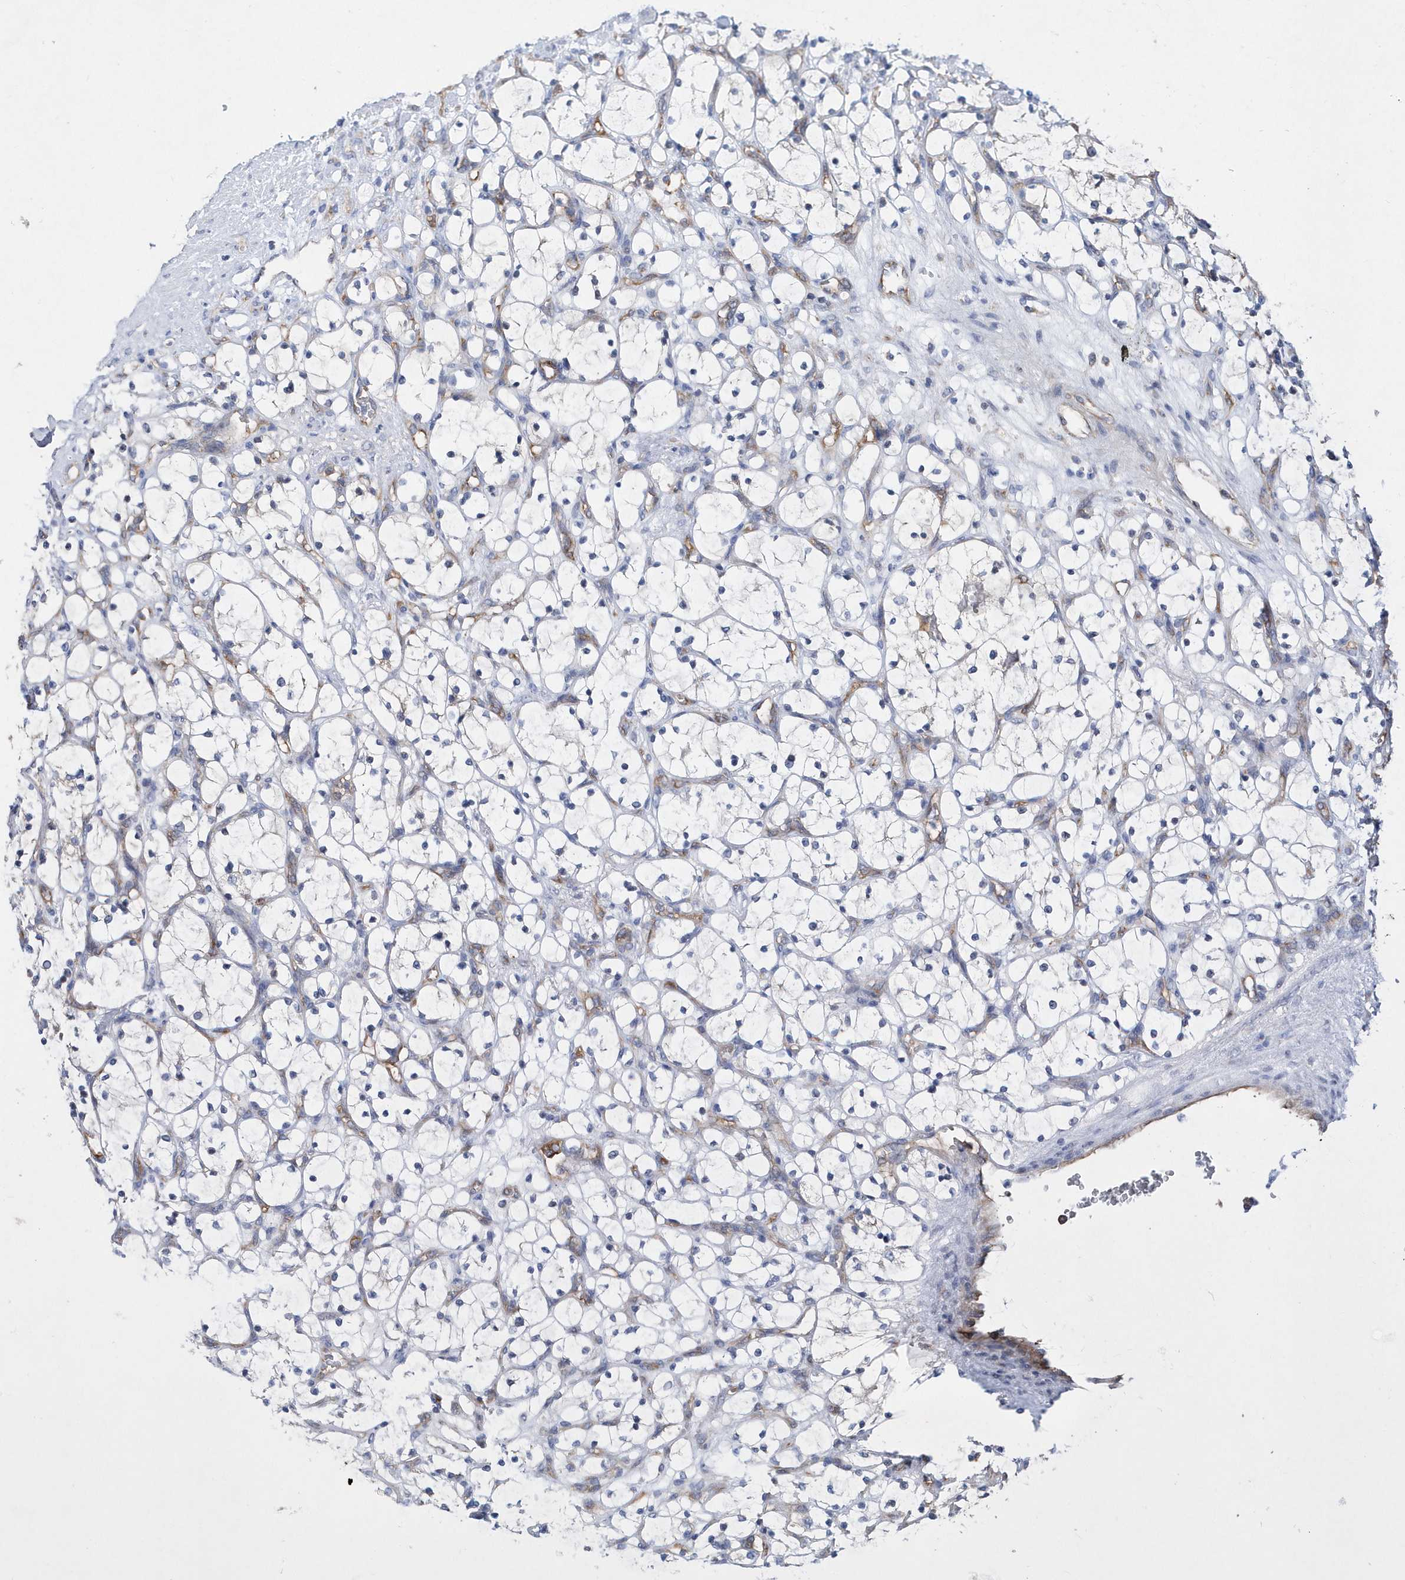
{"staining": {"intensity": "negative", "quantity": "none", "location": "none"}, "tissue": "renal cancer", "cell_type": "Tumor cells", "image_type": "cancer", "snomed": [{"axis": "morphology", "description": "Adenocarcinoma, NOS"}, {"axis": "topography", "description": "Kidney"}], "caption": "The image shows no staining of tumor cells in adenocarcinoma (renal). The staining was performed using DAB (3,3'-diaminobenzidine) to visualize the protein expression in brown, while the nuclei were stained in blue with hematoxylin (Magnification: 20x).", "gene": "JKAMP", "patient": {"sex": "female", "age": 69}}